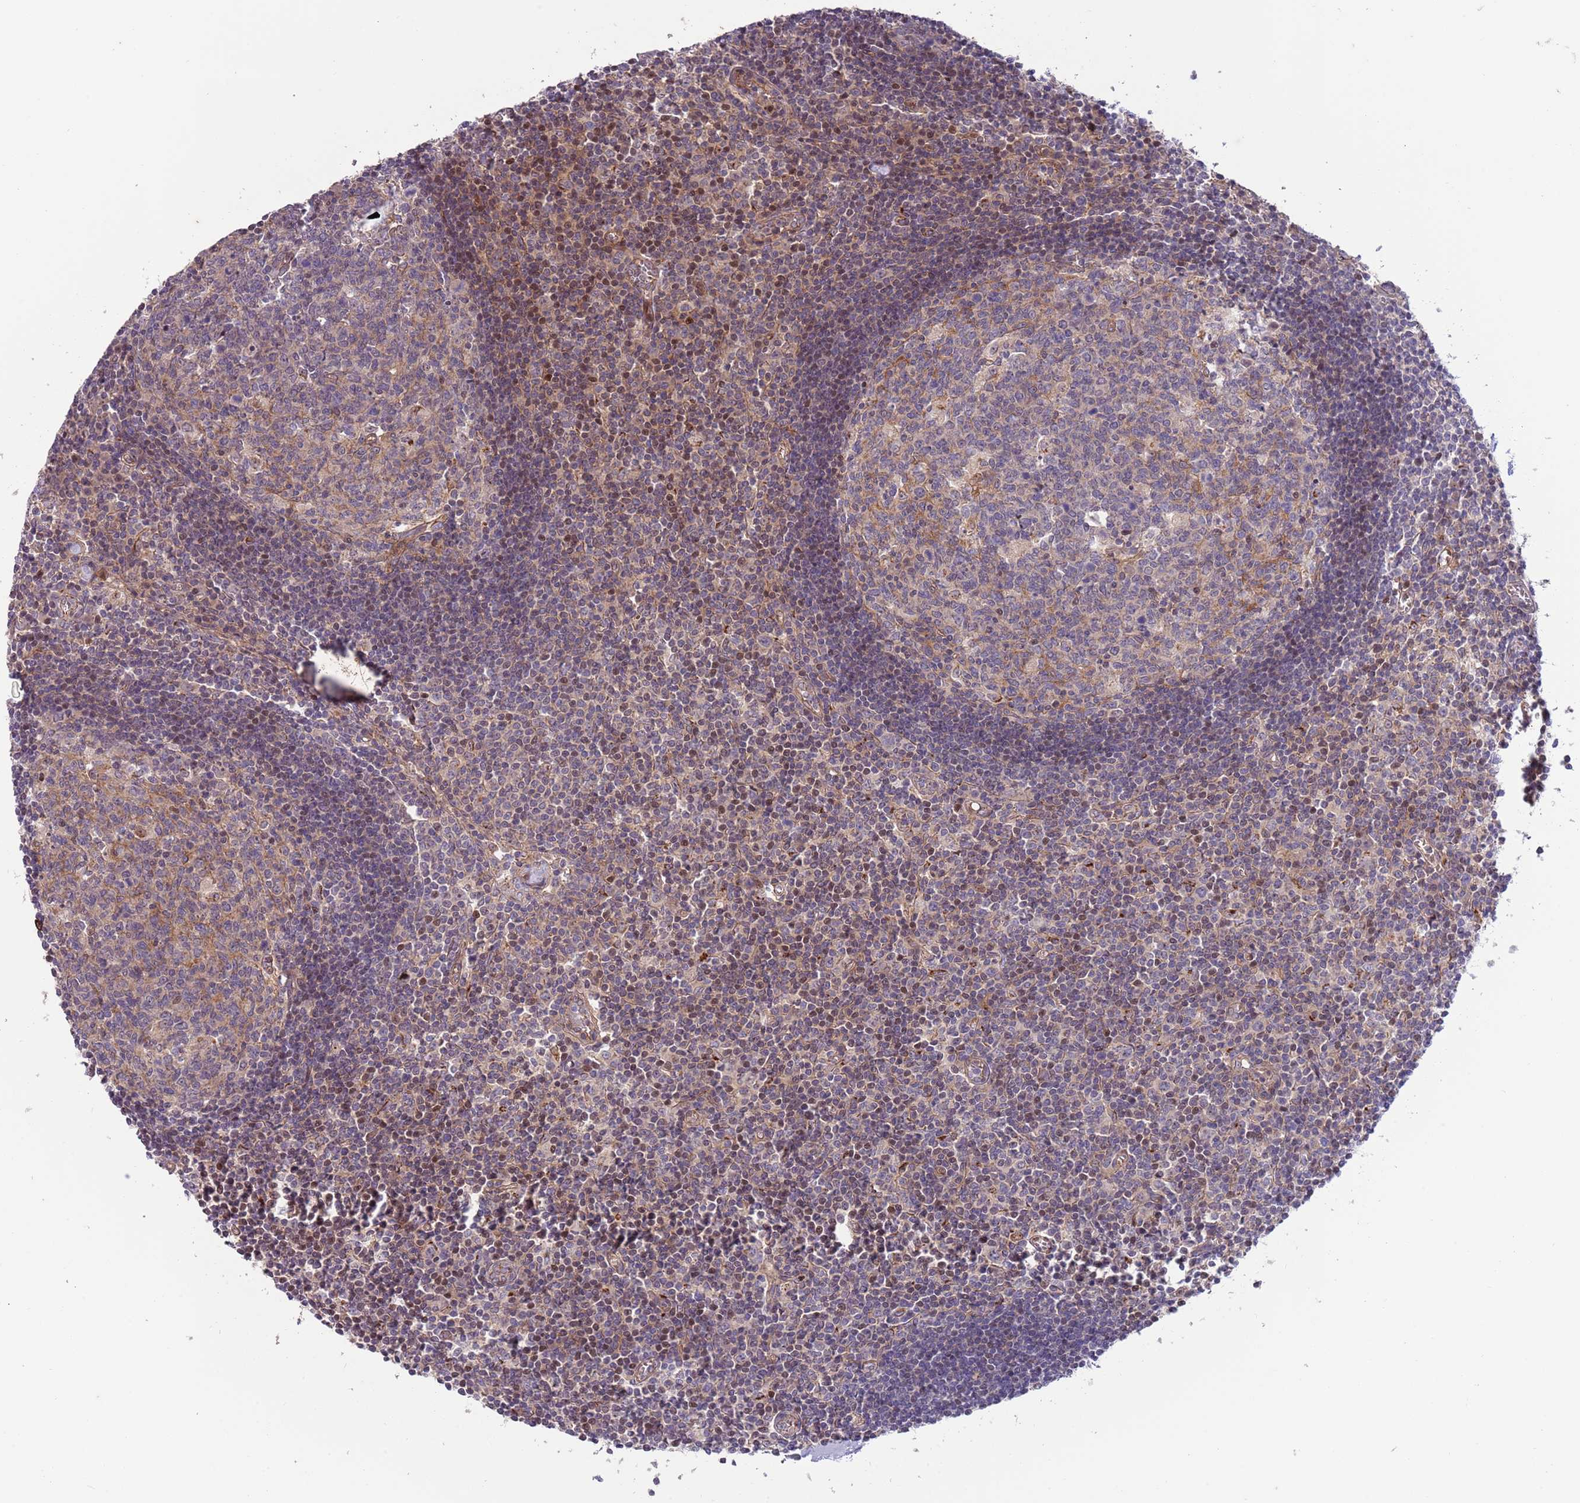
{"staining": {"intensity": "moderate", "quantity": "<25%", "location": "cytoplasmic/membranous"}, "tissue": "lymph node", "cell_type": "Germinal center cells", "image_type": "normal", "snomed": [{"axis": "morphology", "description": "Normal tissue, NOS"}, {"axis": "topography", "description": "Lymph node"}], "caption": "A low amount of moderate cytoplasmic/membranous expression is appreciated in approximately <25% of germinal center cells in normal lymph node. (DAB (3,3'-diaminobenzidine) IHC, brown staining for protein, blue staining for nuclei).", "gene": "ITGB6", "patient": {"sex": "female", "age": 55}}